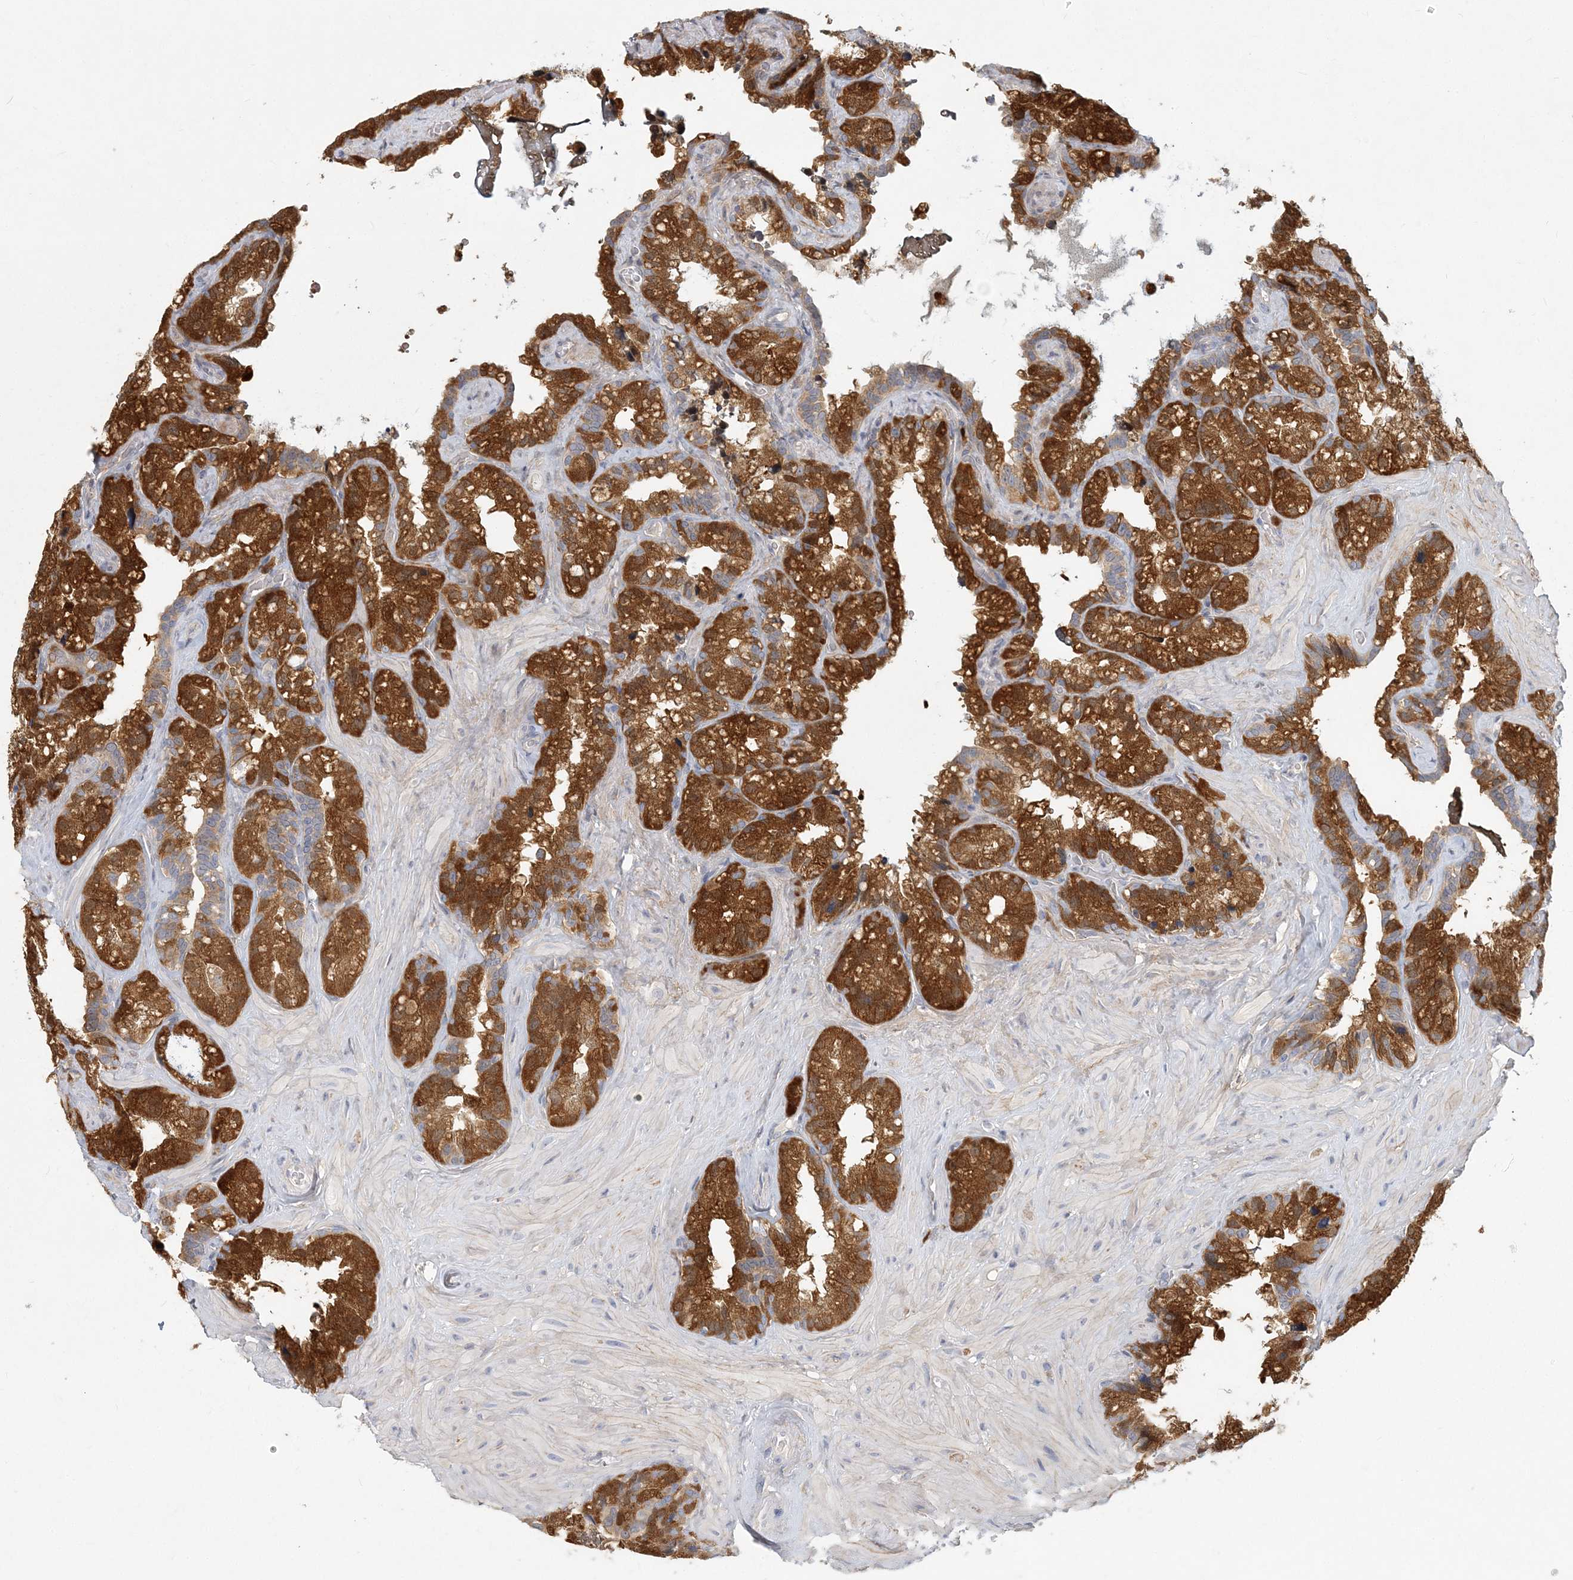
{"staining": {"intensity": "strong", "quantity": ">75%", "location": "cytoplasmic/membranous"}, "tissue": "seminal vesicle", "cell_type": "Glandular cells", "image_type": "normal", "snomed": [{"axis": "morphology", "description": "Normal tissue, NOS"}, {"axis": "topography", "description": "Prostate"}, {"axis": "topography", "description": "Seminal veicle"}], "caption": "Seminal vesicle stained for a protein reveals strong cytoplasmic/membranous positivity in glandular cells. Nuclei are stained in blue.", "gene": "GMPPA", "patient": {"sex": "male", "age": 68}}